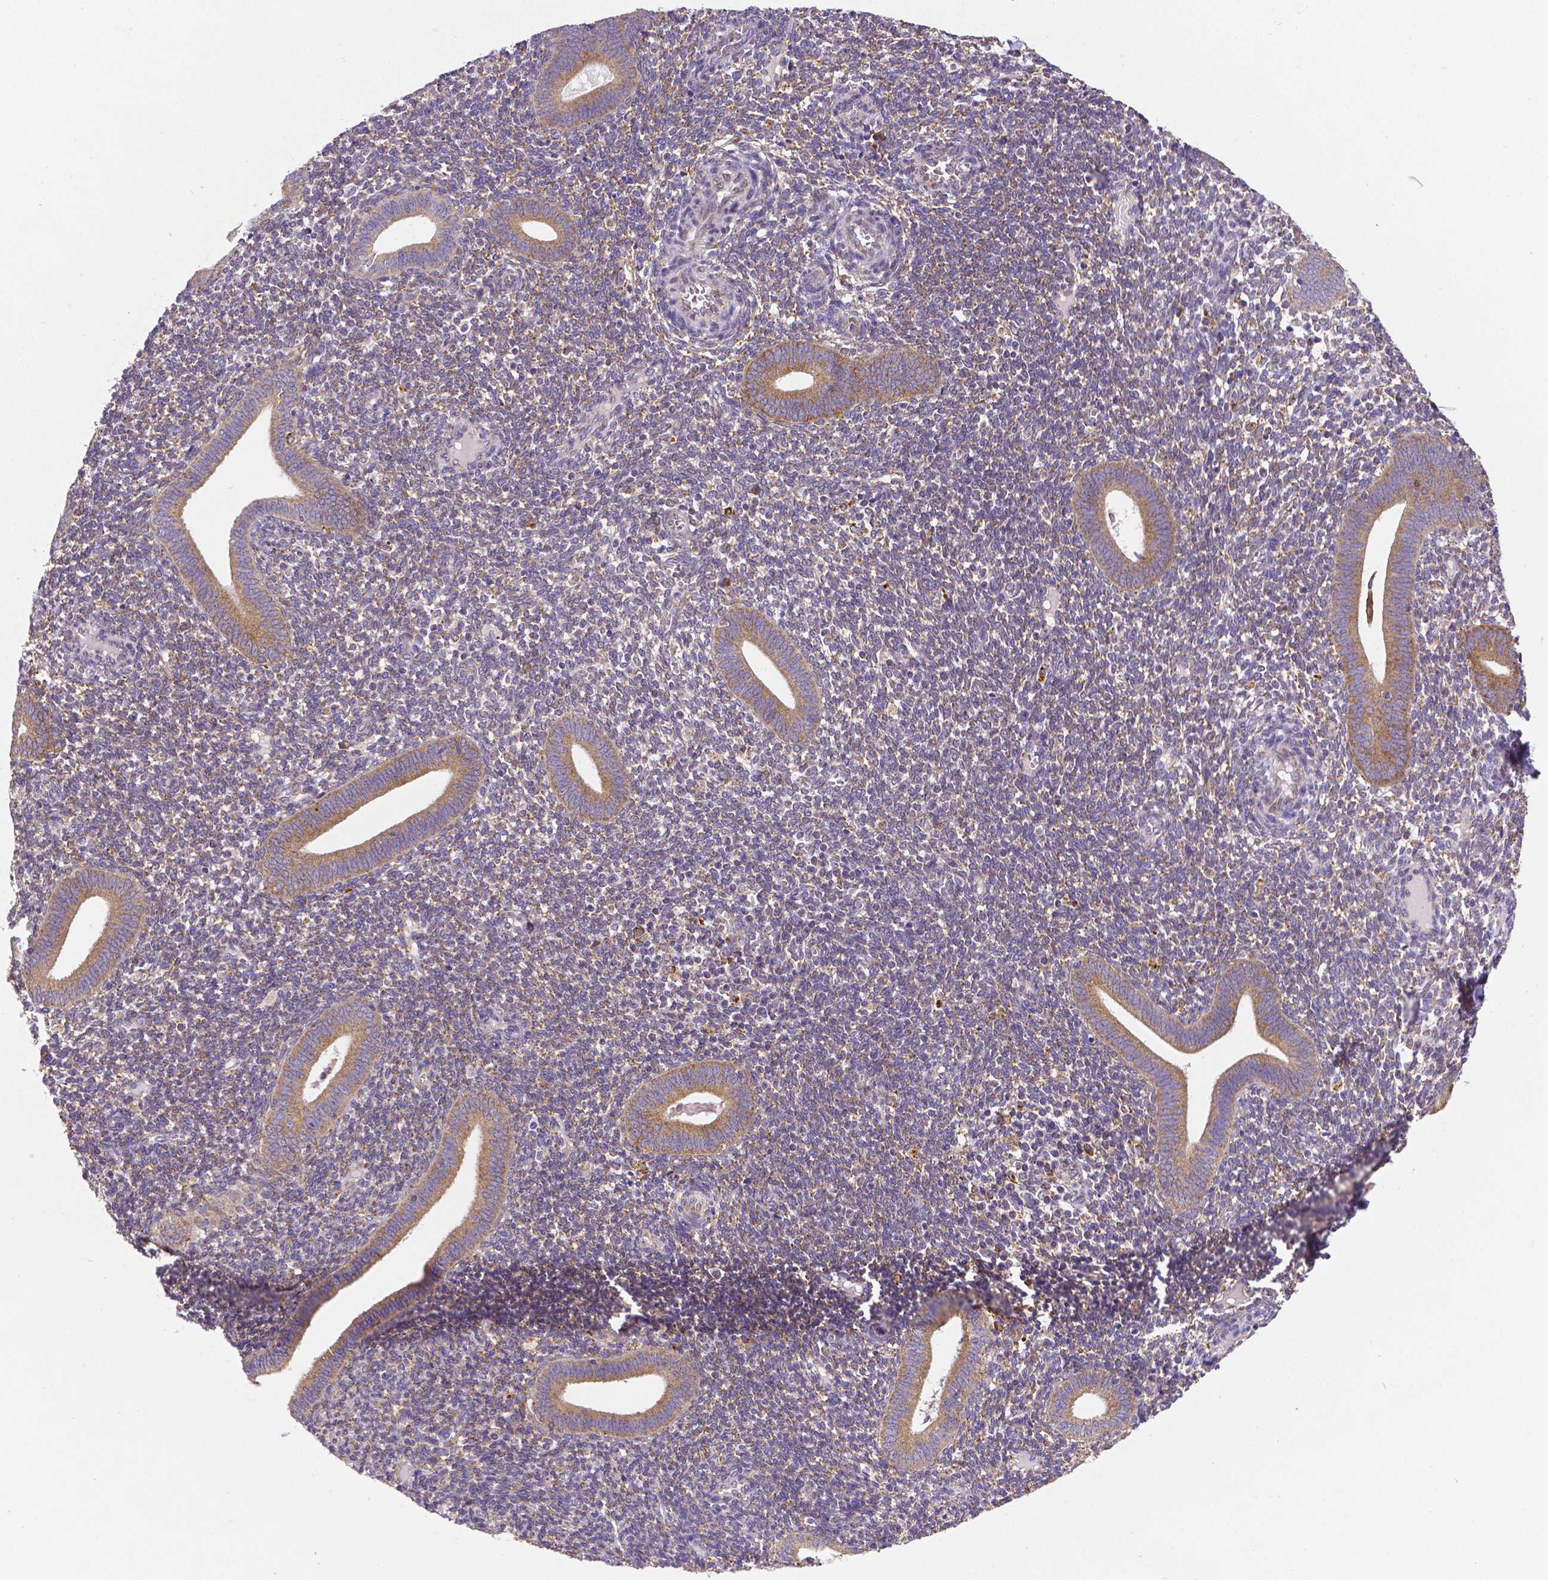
{"staining": {"intensity": "weak", "quantity": "<25%", "location": "cytoplasmic/membranous"}, "tissue": "endometrium", "cell_type": "Cells in endometrial stroma", "image_type": "normal", "snomed": [{"axis": "morphology", "description": "Normal tissue, NOS"}, {"axis": "topography", "description": "Endometrium"}], "caption": "Benign endometrium was stained to show a protein in brown. There is no significant expression in cells in endometrial stroma. (Brightfield microscopy of DAB (3,3'-diaminobenzidine) immunohistochemistry at high magnification).", "gene": "MTDH", "patient": {"sex": "female", "age": 25}}